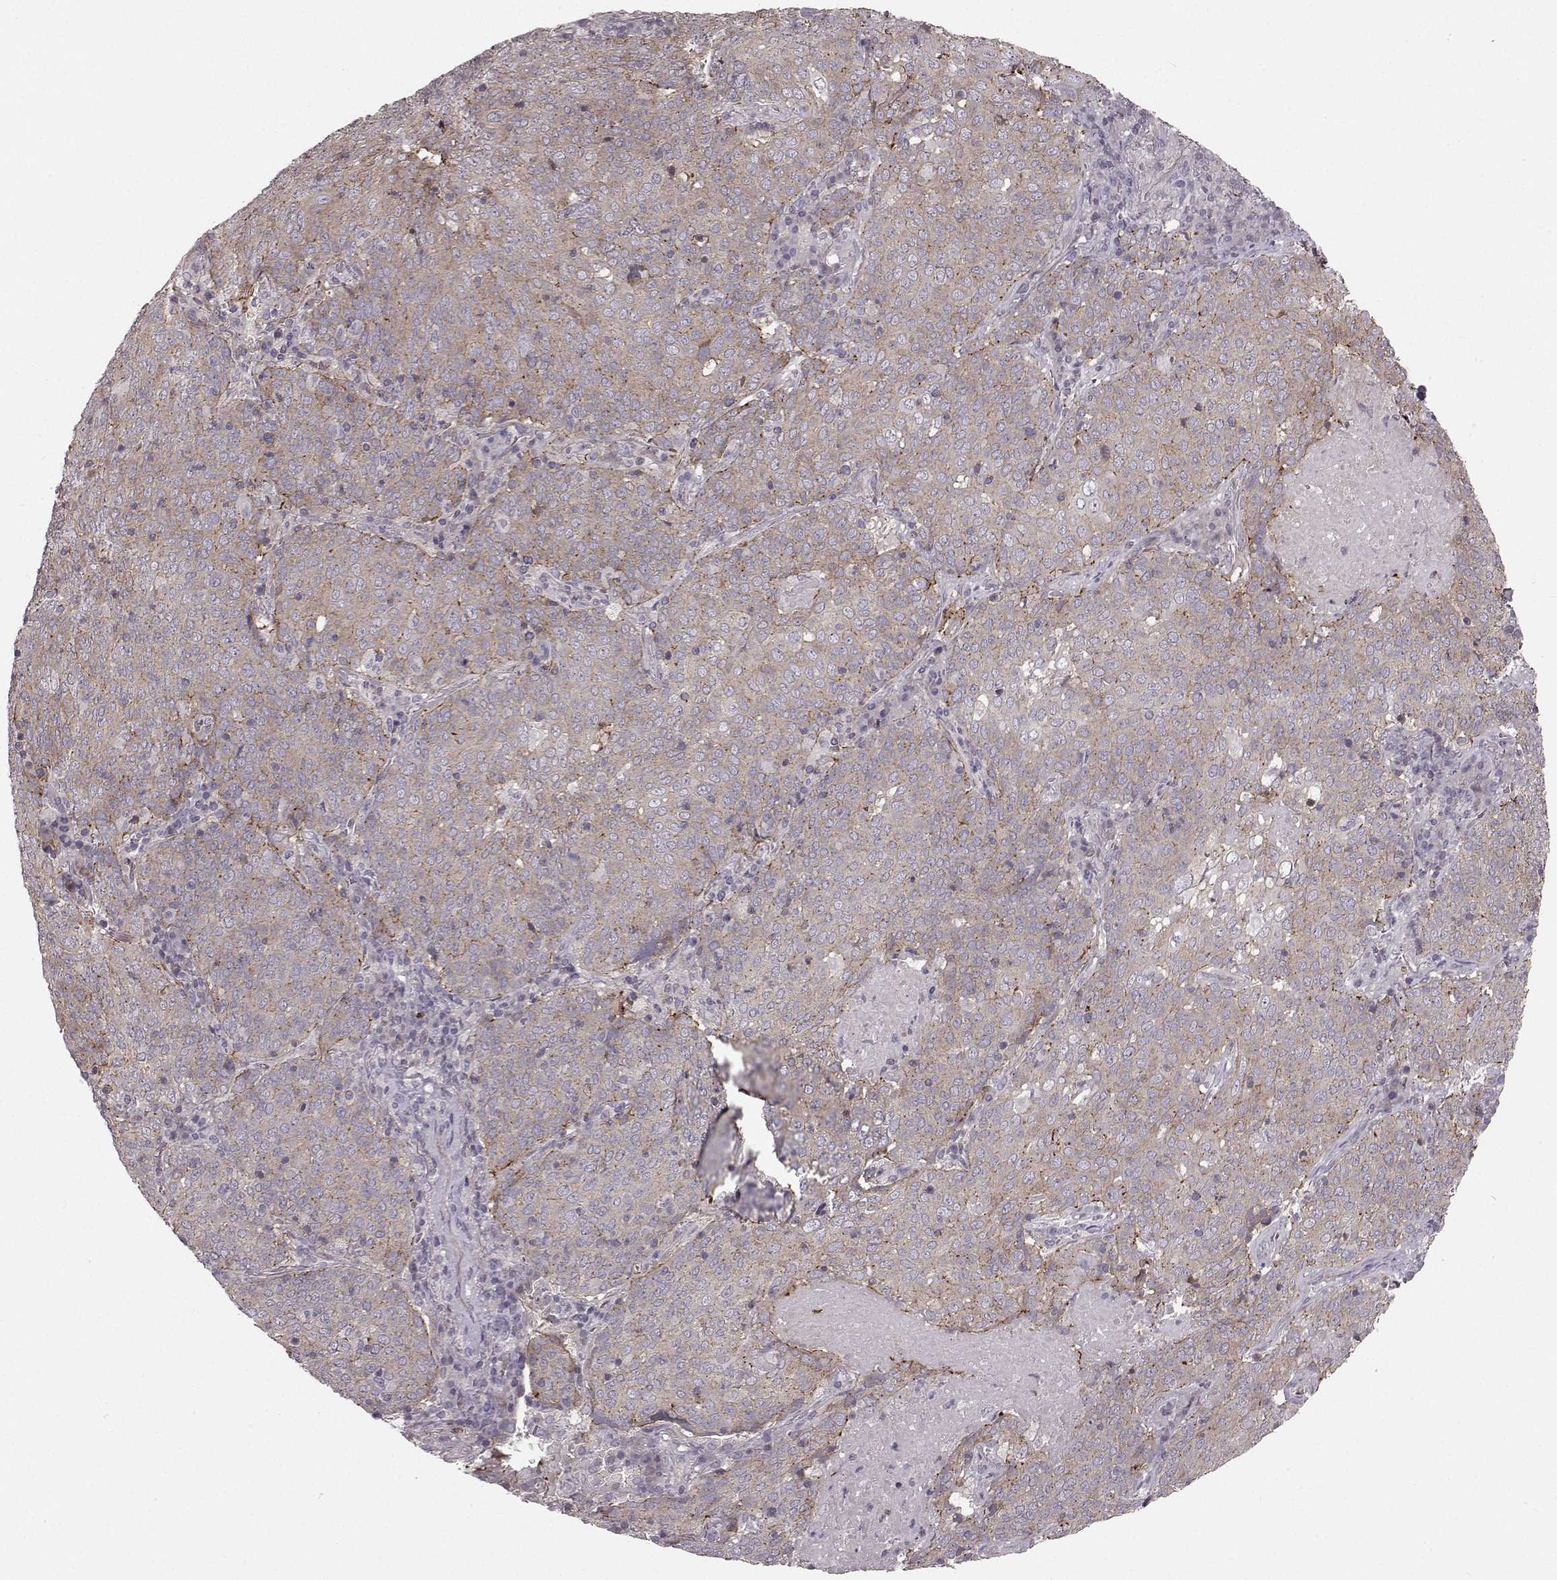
{"staining": {"intensity": "negative", "quantity": "none", "location": "none"}, "tissue": "lung cancer", "cell_type": "Tumor cells", "image_type": "cancer", "snomed": [{"axis": "morphology", "description": "Squamous cell carcinoma, NOS"}, {"axis": "topography", "description": "Lung"}], "caption": "Immunohistochemistry of squamous cell carcinoma (lung) shows no expression in tumor cells.", "gene": "SLC22A18", "patient": {"sex": "male", "age": 82}}